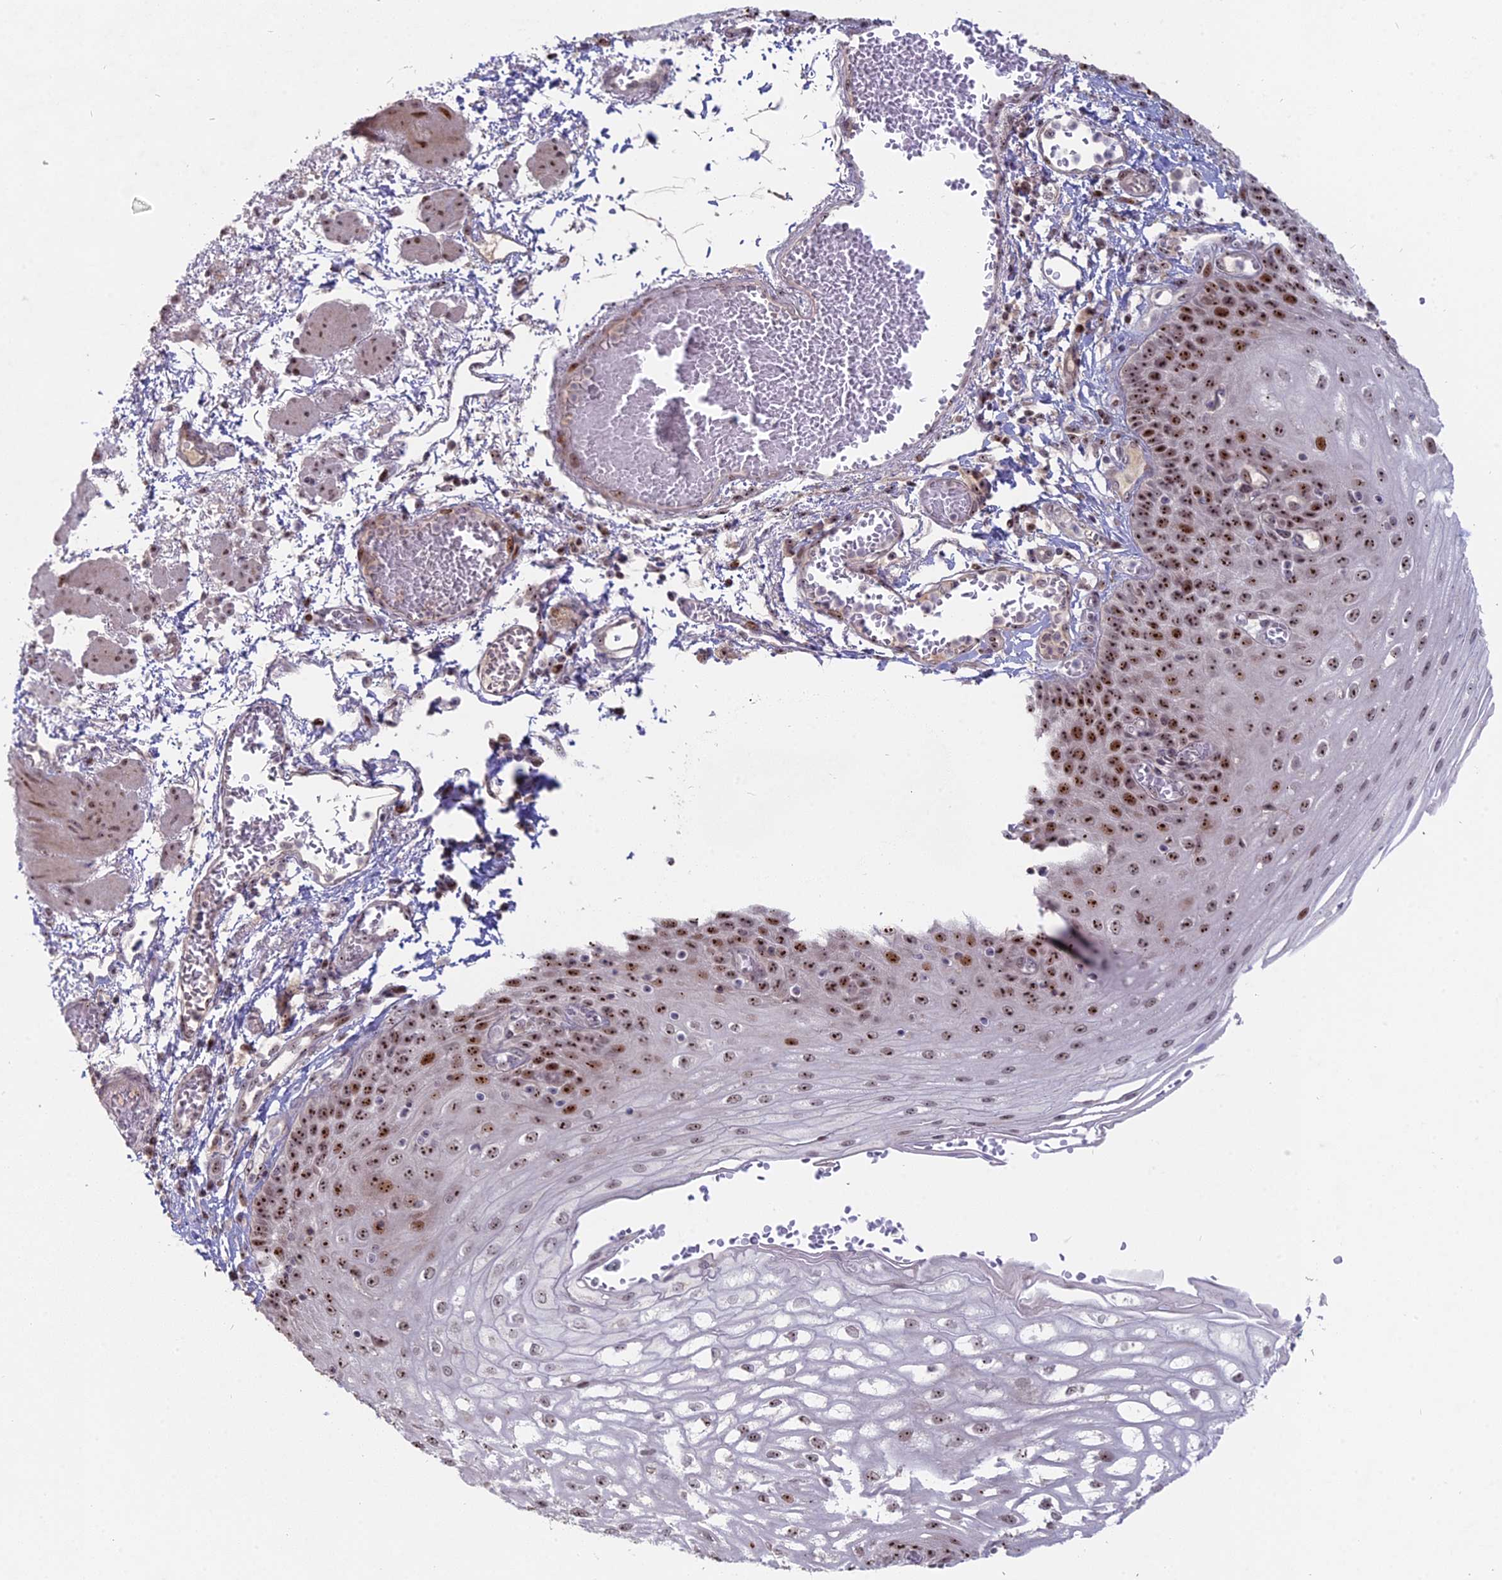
{"staining": {"intensity": "strong", "quantity": ">75%", "location": "nuclear"}, "tissue": "esophagus", "cell_type": "Squamous epithelial cells", "image_type": "normal", "snomed": [{"axis": "morphology", "description": "Normal tissue, NOS"}, {"axis": "topography", "description": "Esophagus"}], "caption": "Immunohistochemical staining of benign esophagus displays high levels of strong nuclear expression in about >75% of squamous epithelial cells. (brown staining indicates protein expression, while blue staining denotes nuclei).", "gene": "FAM131A", "patient": {"sex": "male", "age": 81}}